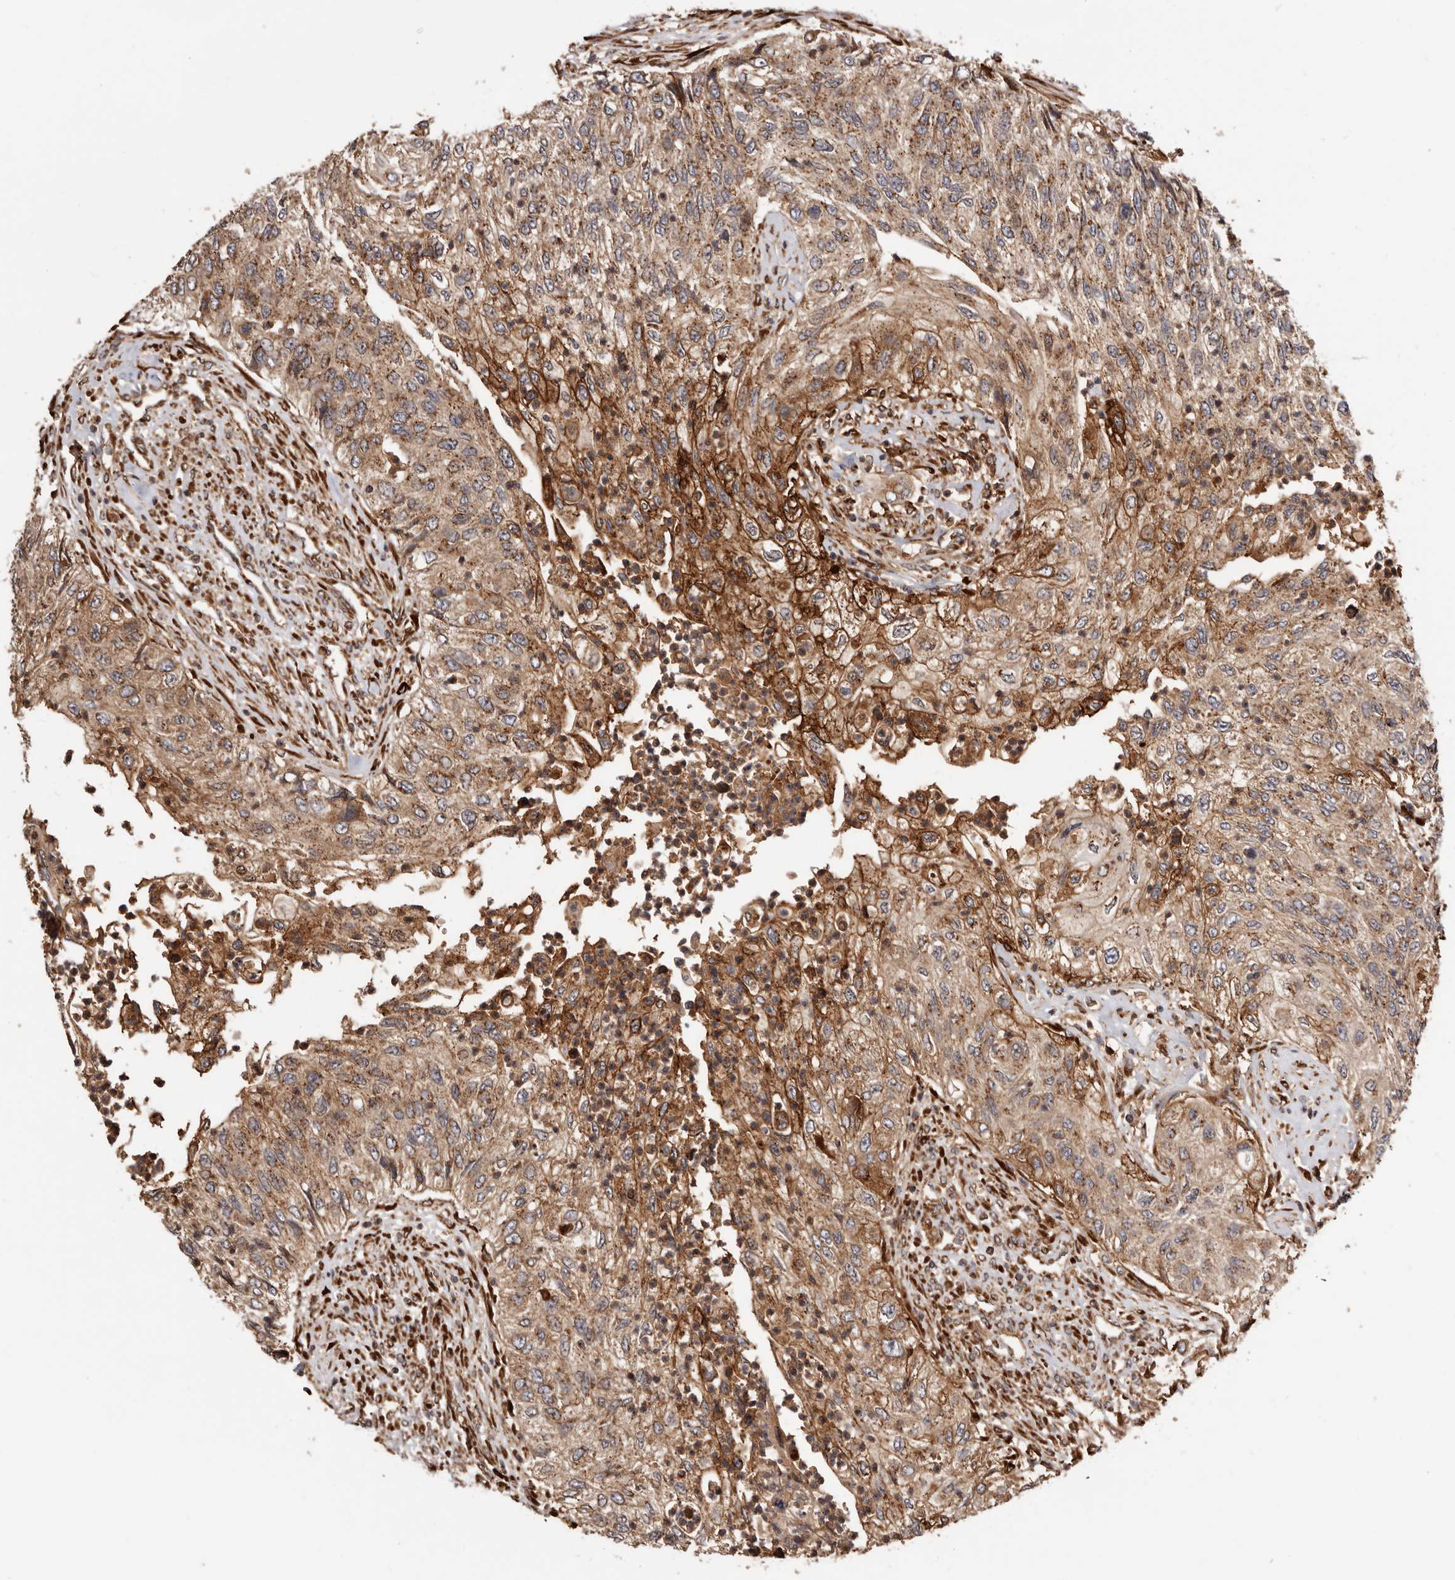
{"staining": {"intensity": "moderate", "quantity": ">75%", "location": "cytoplasmic/membranous"}, "tissue": "urothelial cancer", "cell_type": "Tumor cells", "image_type": "cancer", "snomed": [{"axis": "morphology", "description": "Urothelial carcinoma, High grade"}, {"axis": "topography", "description": "Urinary bladder"}], "caption": "A photomicrograph of urothelial cancer stained for a protein displays moderate cytoplasmic/membranous brown staining in tumor cells. (DAB (3,3'-diaminobenzidine) IHC, brown staining for protein, blue staining for nuclei).", "gene": "GPR27", "patient": {"sex": "female", "age": 60}}